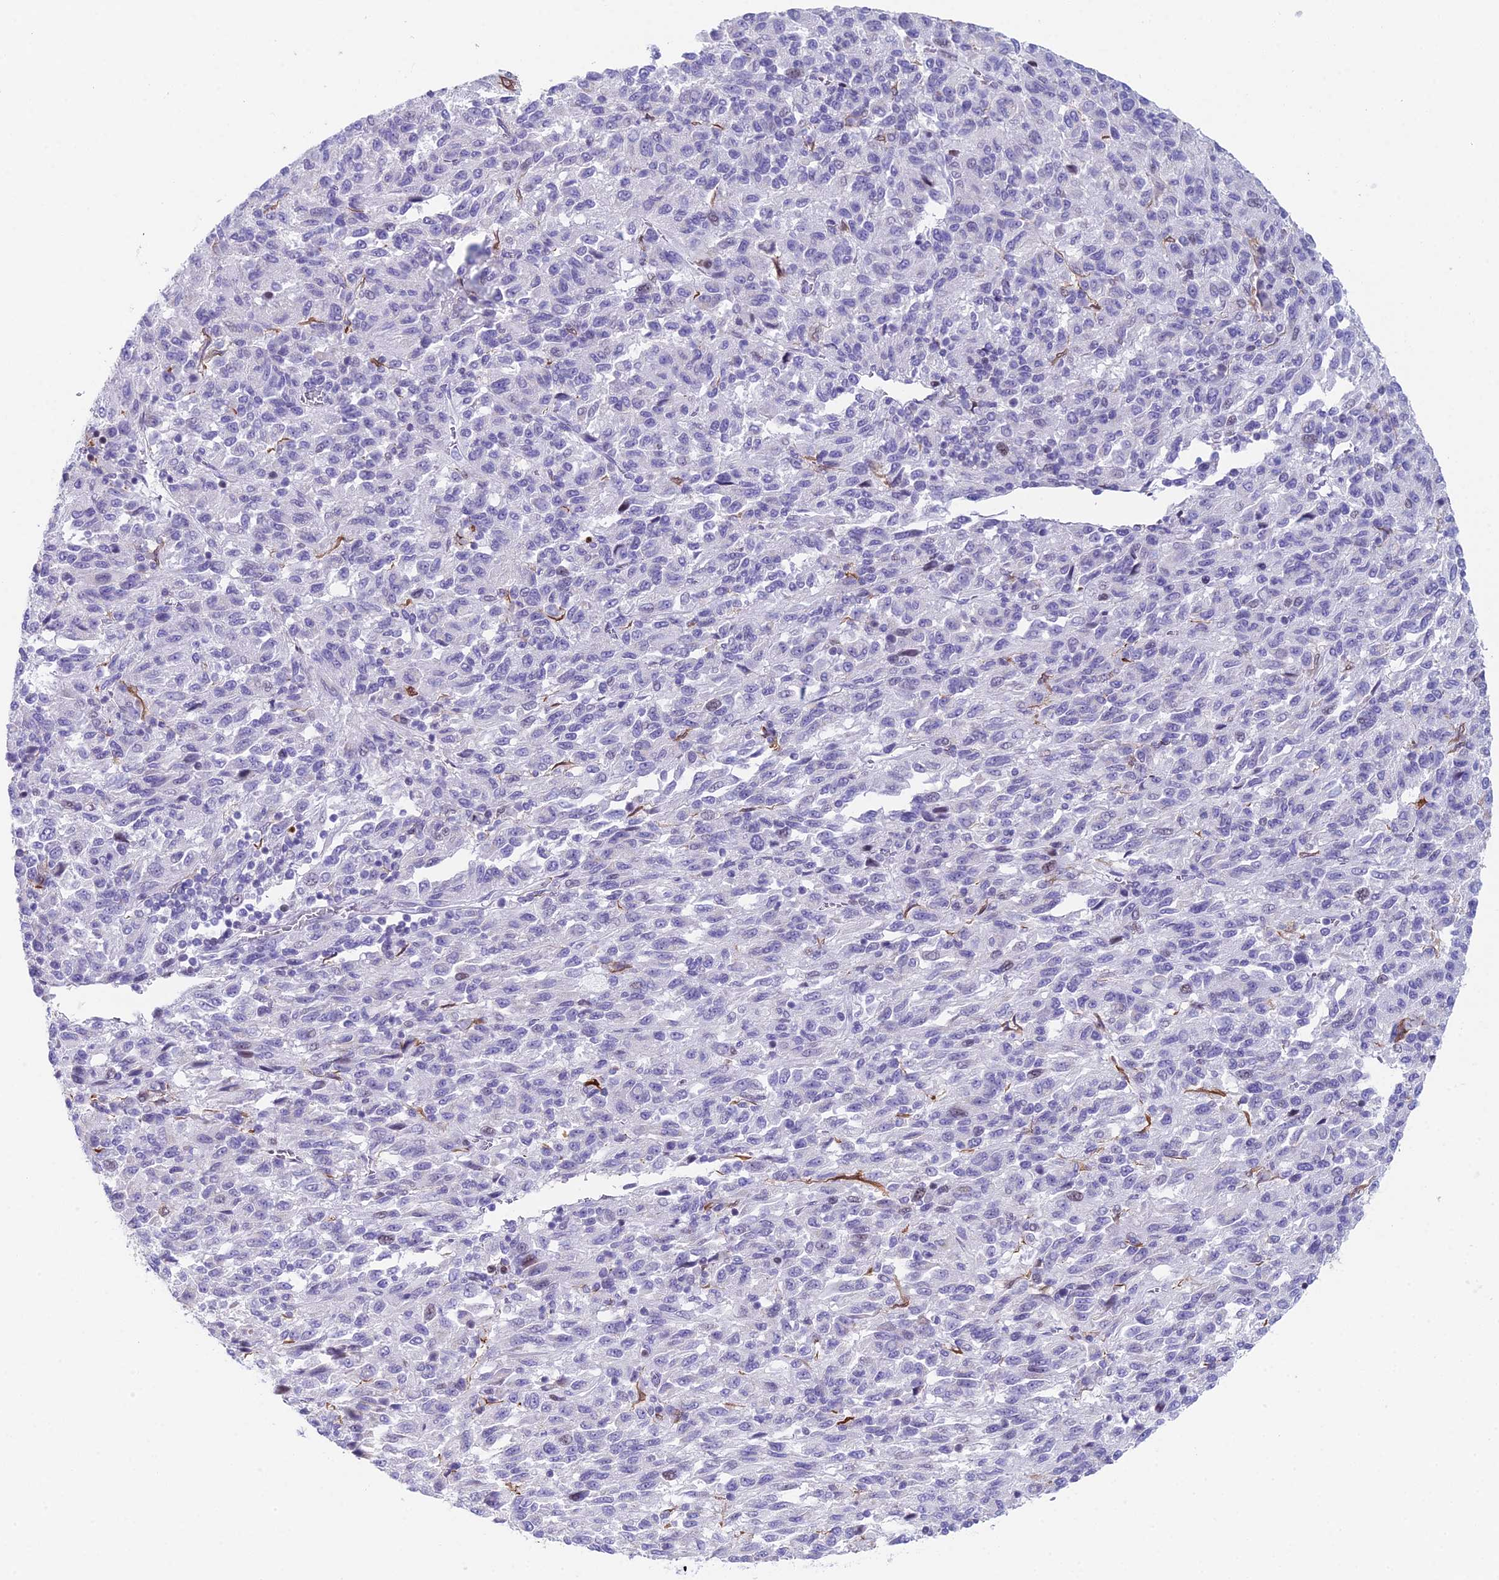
{"staining": {"intensity": "negative", "quantity": "none", "location": "none"}, "tissue": "melanoma", "cell_type": "Tumor cells", "image_type": "cancer", "snomed": [{"axis": "morphology", "description": "Malignant melanoma, Metastatic site"}, {"axis": "topography", "description": "Lung"}], "caption": "A high-resolution photomicrograph shows immunohistochemistry staining of malignant melanoma (metastatic site), which reveals no significant staining in tumor cells.", "gene": "CC2D2A", "patient": {"sex": "male", "age": 64}}